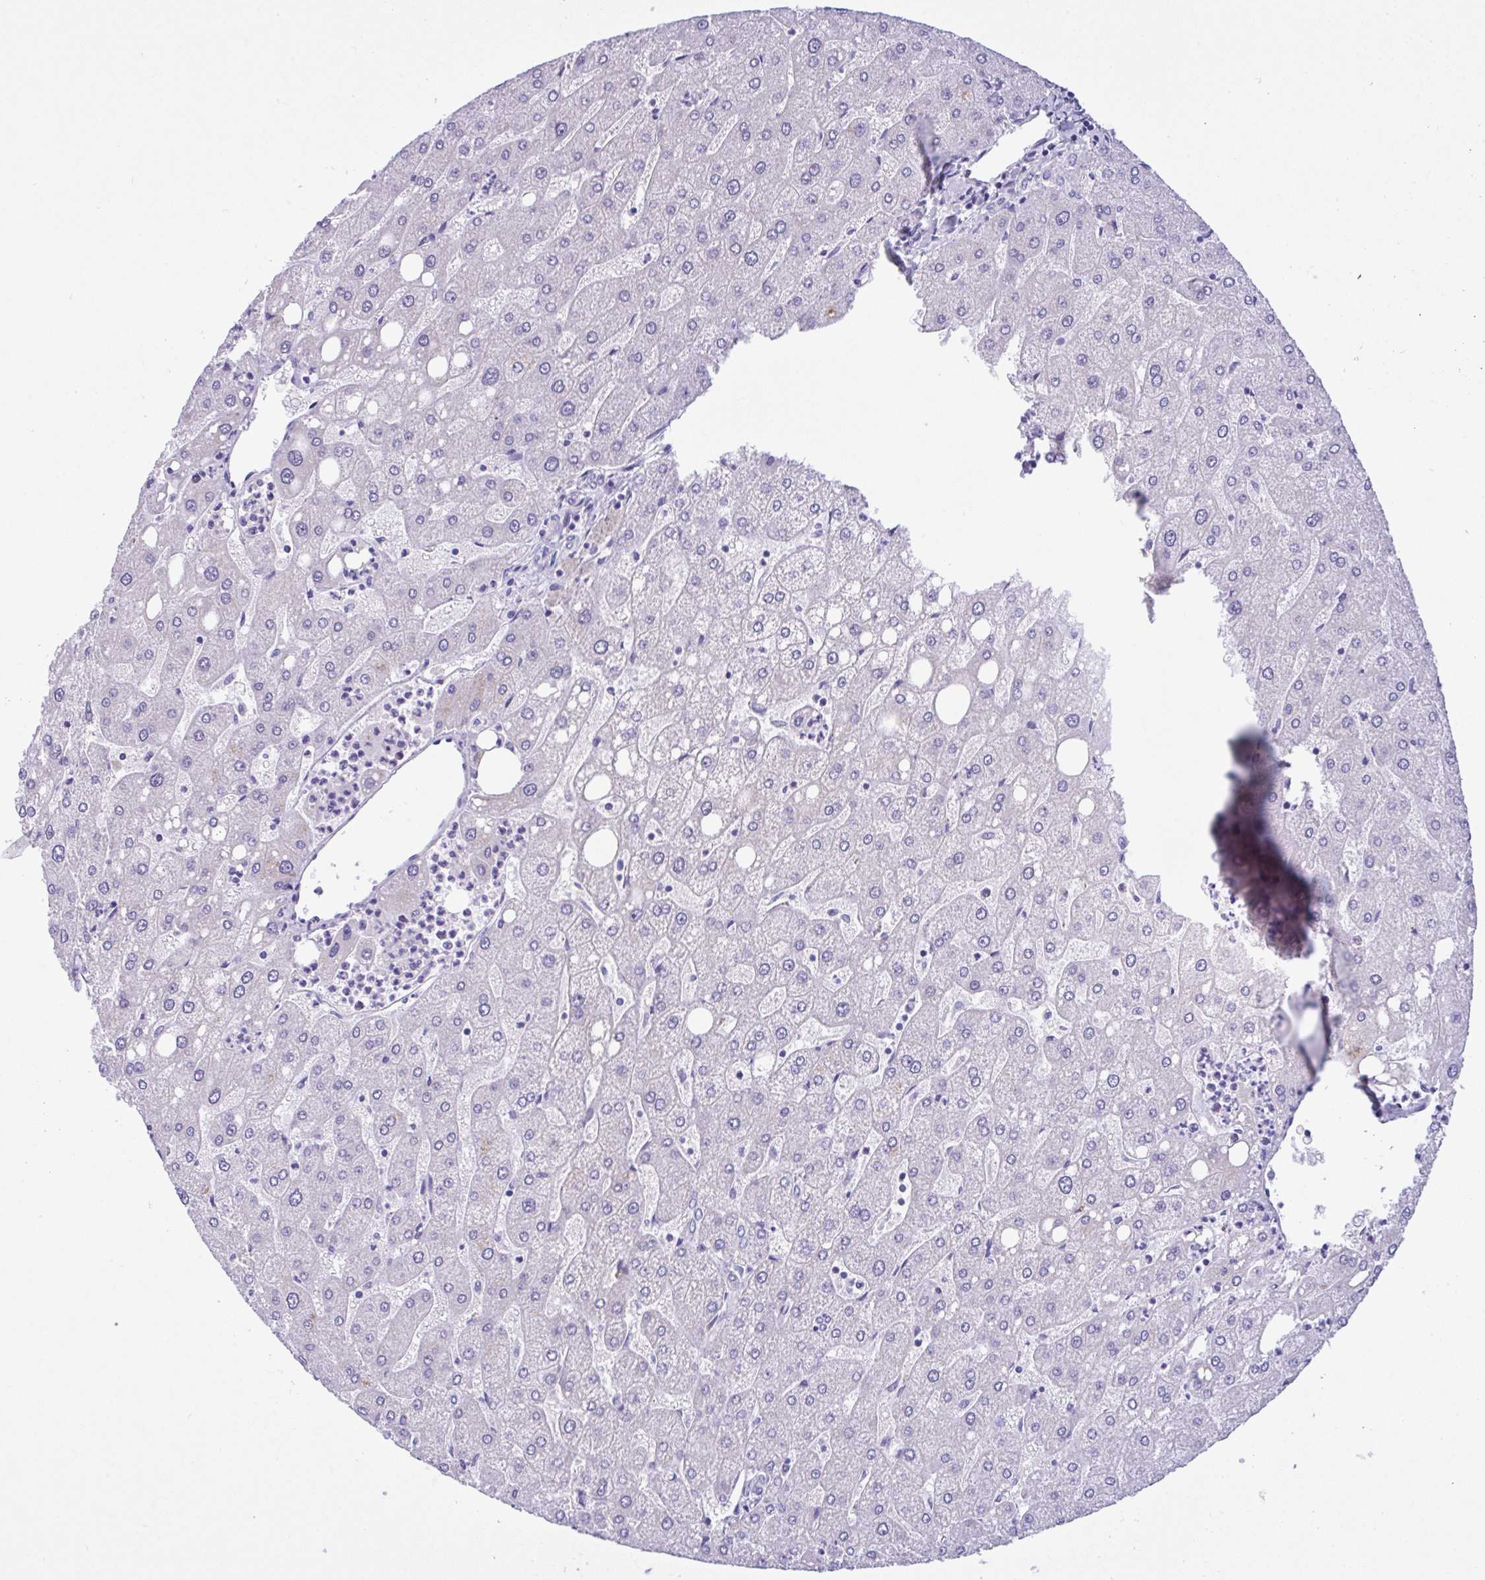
{"staining": {"intensity": "negative", "quantity": "none", "location": "none"}, "tissue": "liver", "cell_type": "Cholangiocytes", "image_type": "normal", "snomed": [{"axis": "morphology", "description": "Normal tissue, NOS"}, {"axis": "topography", "description": "Liver"}], "caption": "The immunohistochemistry (IHC) histopathology image has no significant positivity in cholangiocytes of liver. (Immunohistochemistry (ihc), brightfield microscopy, high magnification).", "gene": "YBX2", "patient": {"sex": "male", "age": 67}}